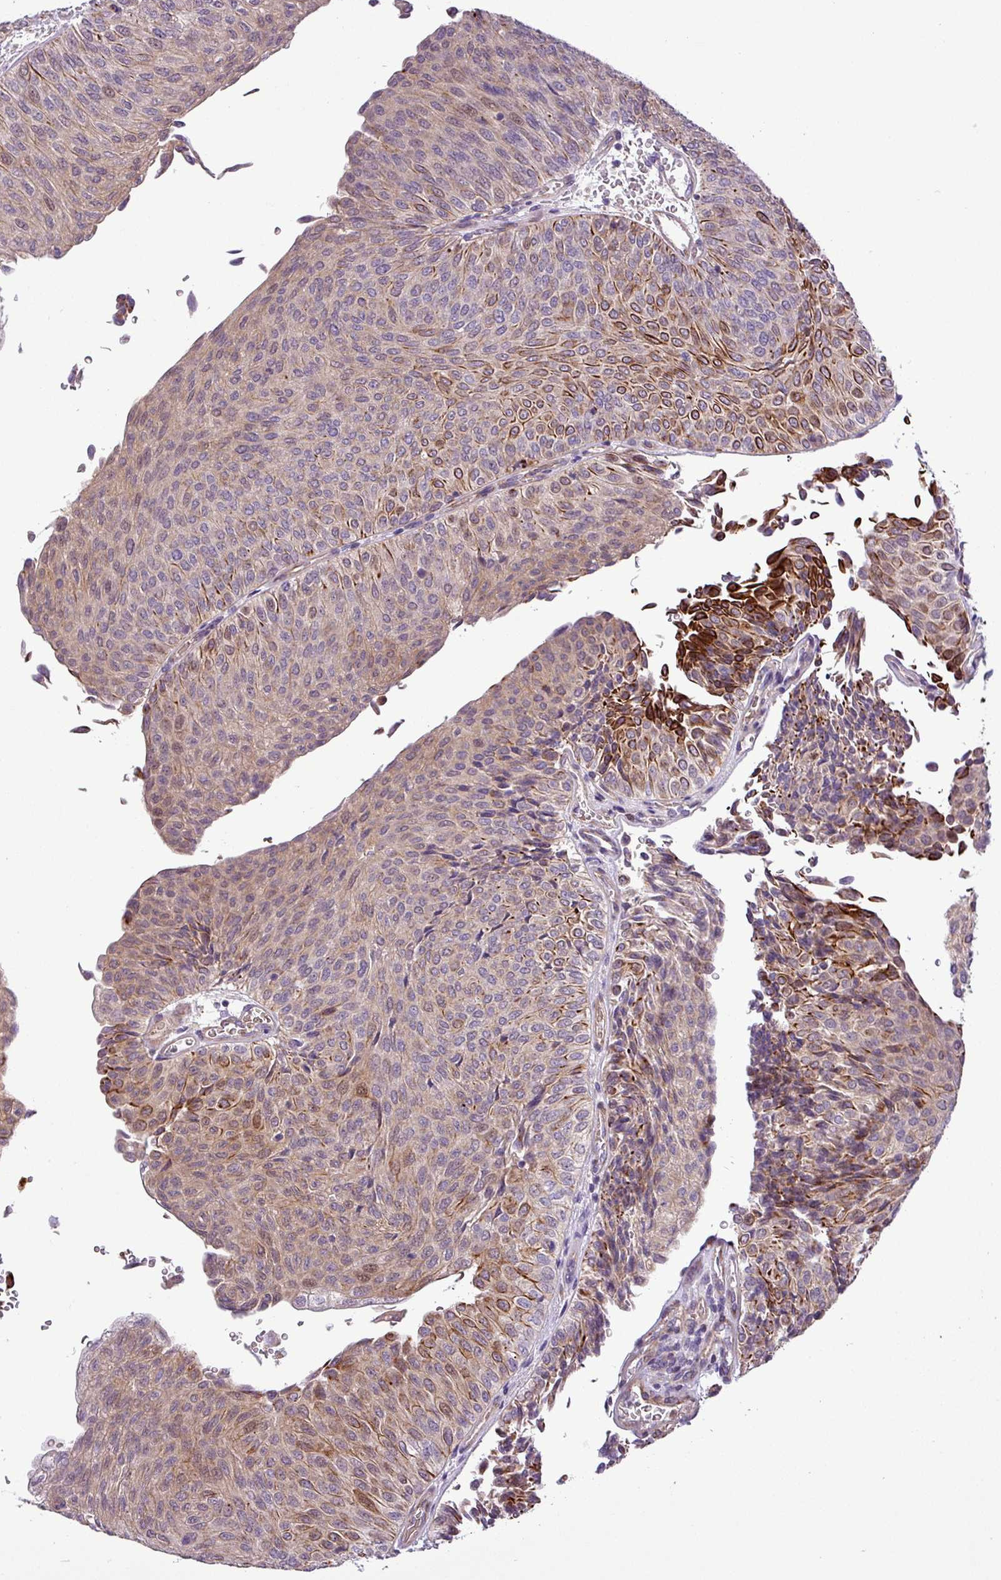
{"staining": {"intensity": "moderate", "quantity": "25%-75%", "location": "cytoplasmic/membranous,nuclear"}, "tissue": "urothelial cancer", "cell_type": "Tumor cells", "image_type": "cancer", "snomed": [{"axis": "morphology", "description": "Urothelial carcinoma, Low grade"}, {"axis": "topography", "description": "Urinary bladder"}], "caption": "This photomicrograph shows urothelial carcinoma (low-grade) stained with immunohistochemistry (IHC) to label a protein in brown. The cytoplasmic/membranous and nuclear of tumor cells show moderate positivity for the protein. Nuclei are counter-stained blue.", "gene": "NBEAL2", "patient": {"sex": "male", "age": 78}}